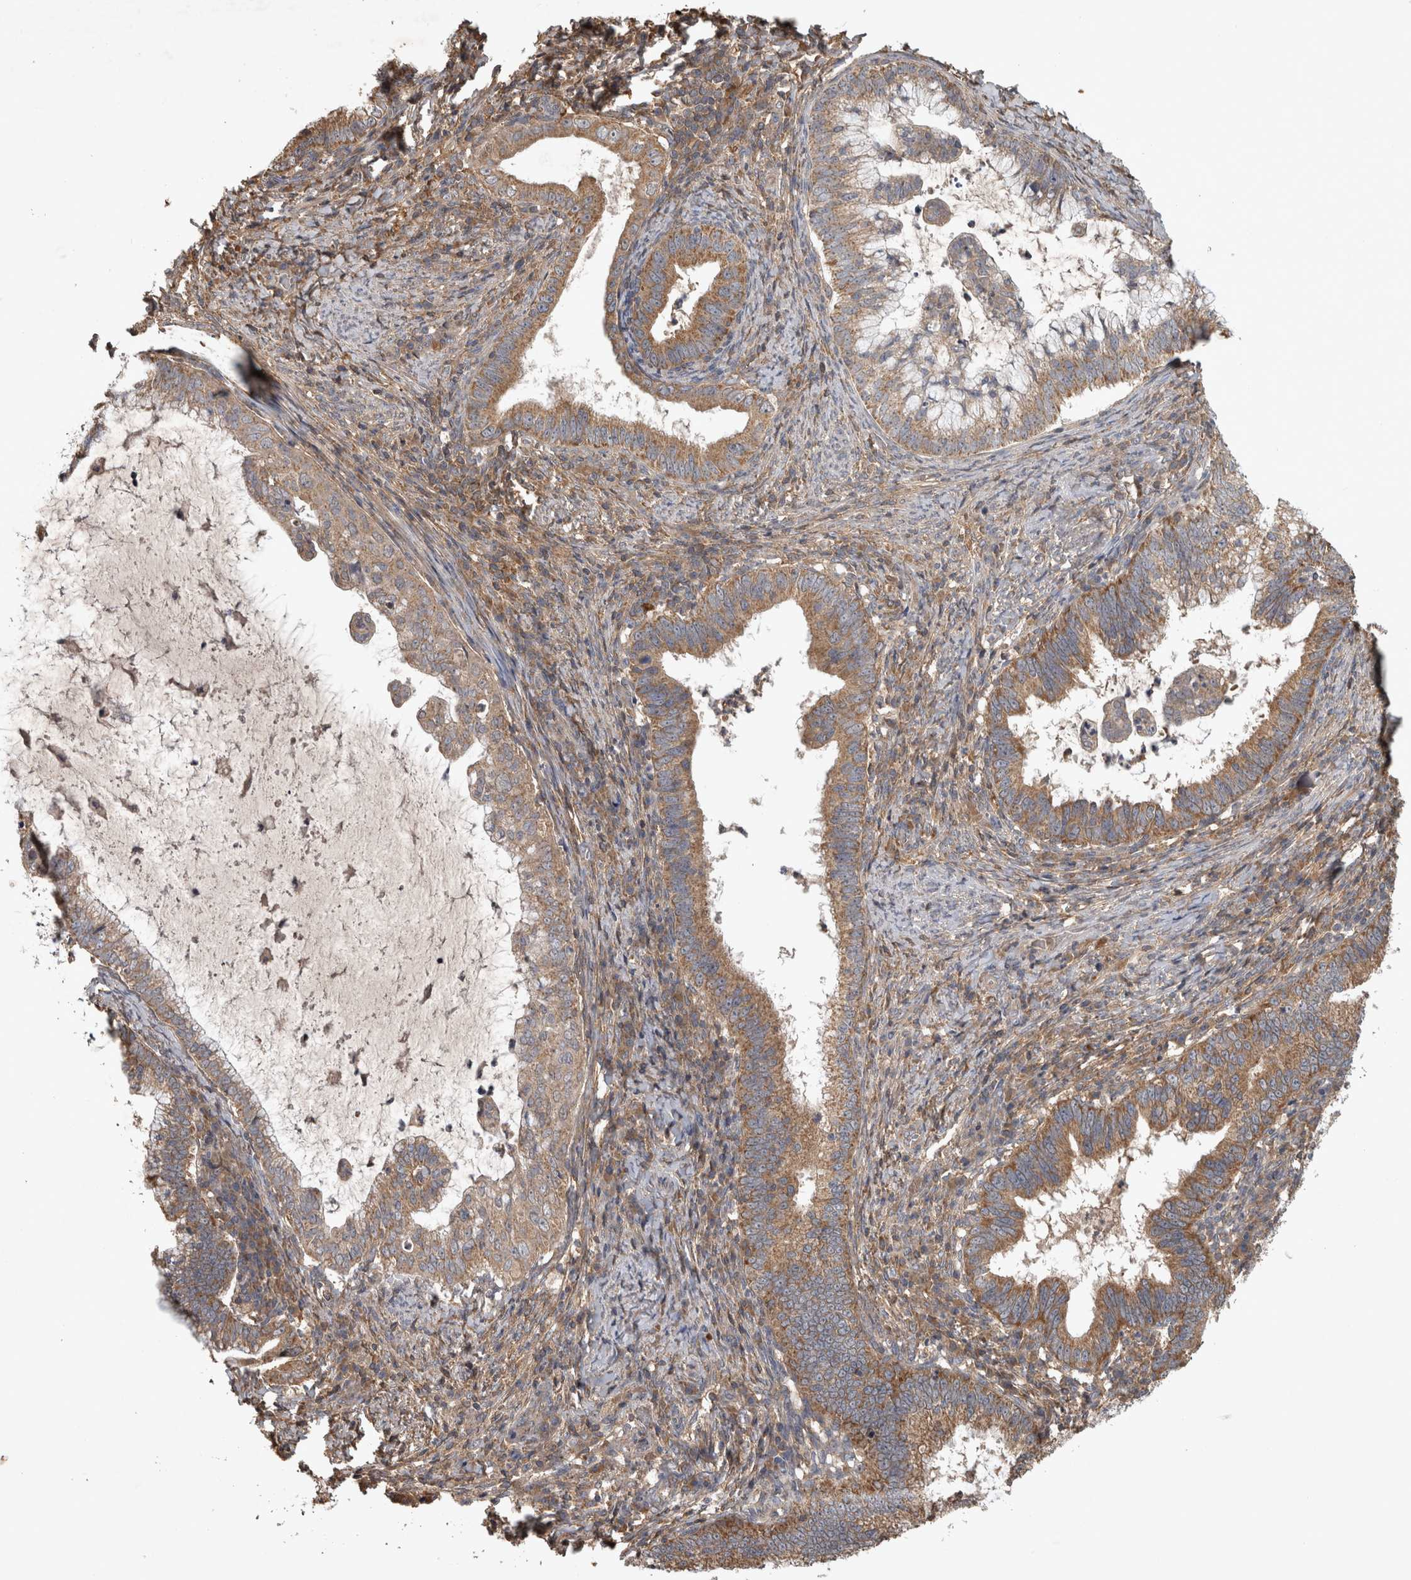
{"staining": {"intensity": "moderate", "quantity": ">75%", "location": "cytoplasmic/membranous"}, "tissue": "cervical cancer", "cell_type": "Tumor cells", "image_type": "cancer", "snomed": [{"axis": "morphology", "description": "Adenocarcinoma, NOS"}, {"axis": "topography", "description": "Cervix"}], "caption": "A micrograph of cervical cancer (adenocarcinoma) stained for a protein shows moderate cytoplasmic/membranous brown staining in tumor cells.", "gene": "TRMT61B", "patient": {"sex": "female", "age": 36}}